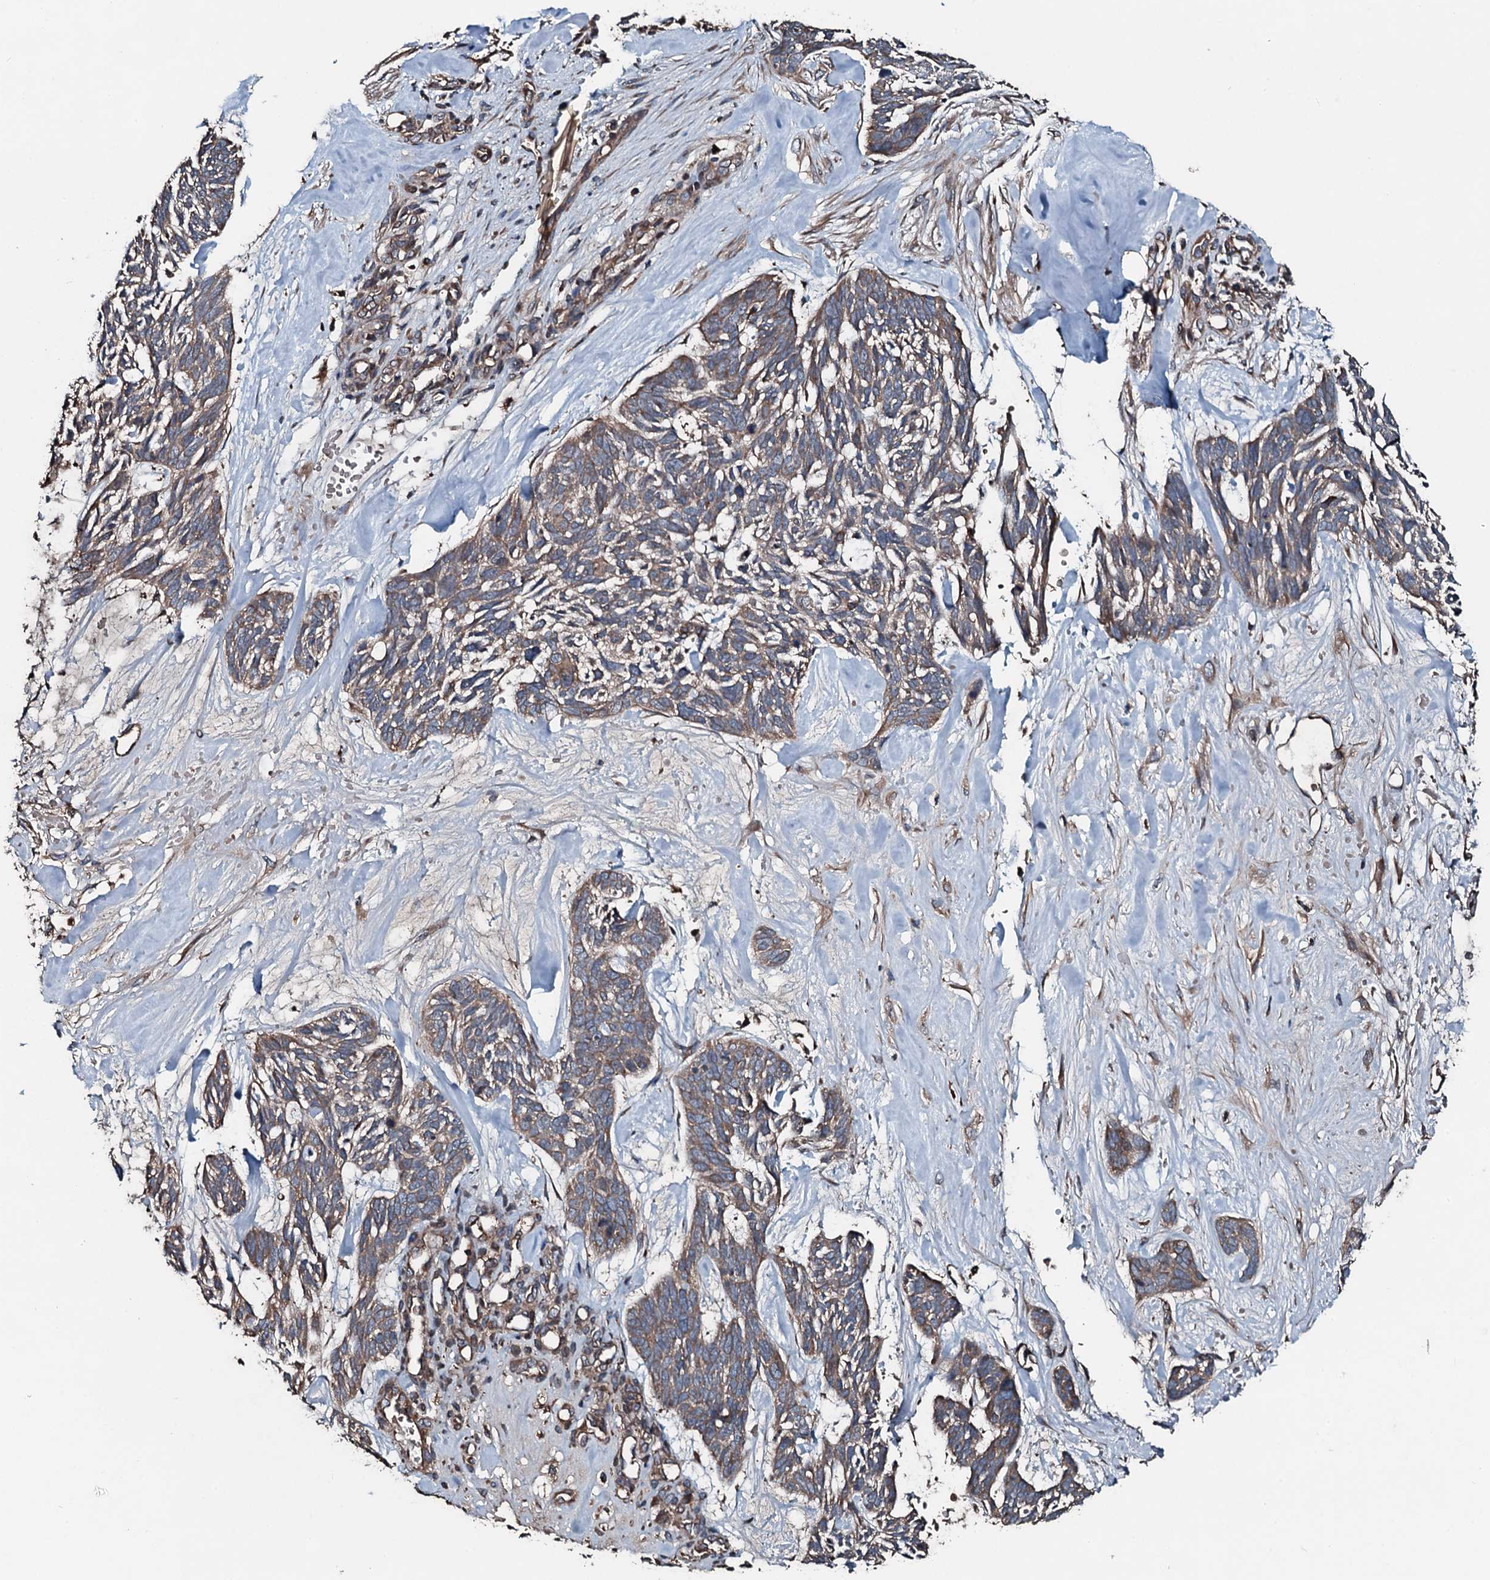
{"staining": {"intensity": "weak", "quantity": "25%-75%", "location": "cytoplasmic/membranous"}, "tissue": "skin cancer", "cell_type": "Tumor cells", "image_type": "cancer", "snomed": [{"axis": "morphology", "description": "Basal cell carcinoma"}, {"axis": "topography", "description": "Skin"}], "caption": "An immunohistochemistry image of neoplastic tissue is shown. Protein staining in brown shows weak cytoplasmic/membranous positivity in skin cancer within tumor cells.", "gene": "AARS1", "patient": {"sex": "male", "age": 88}}